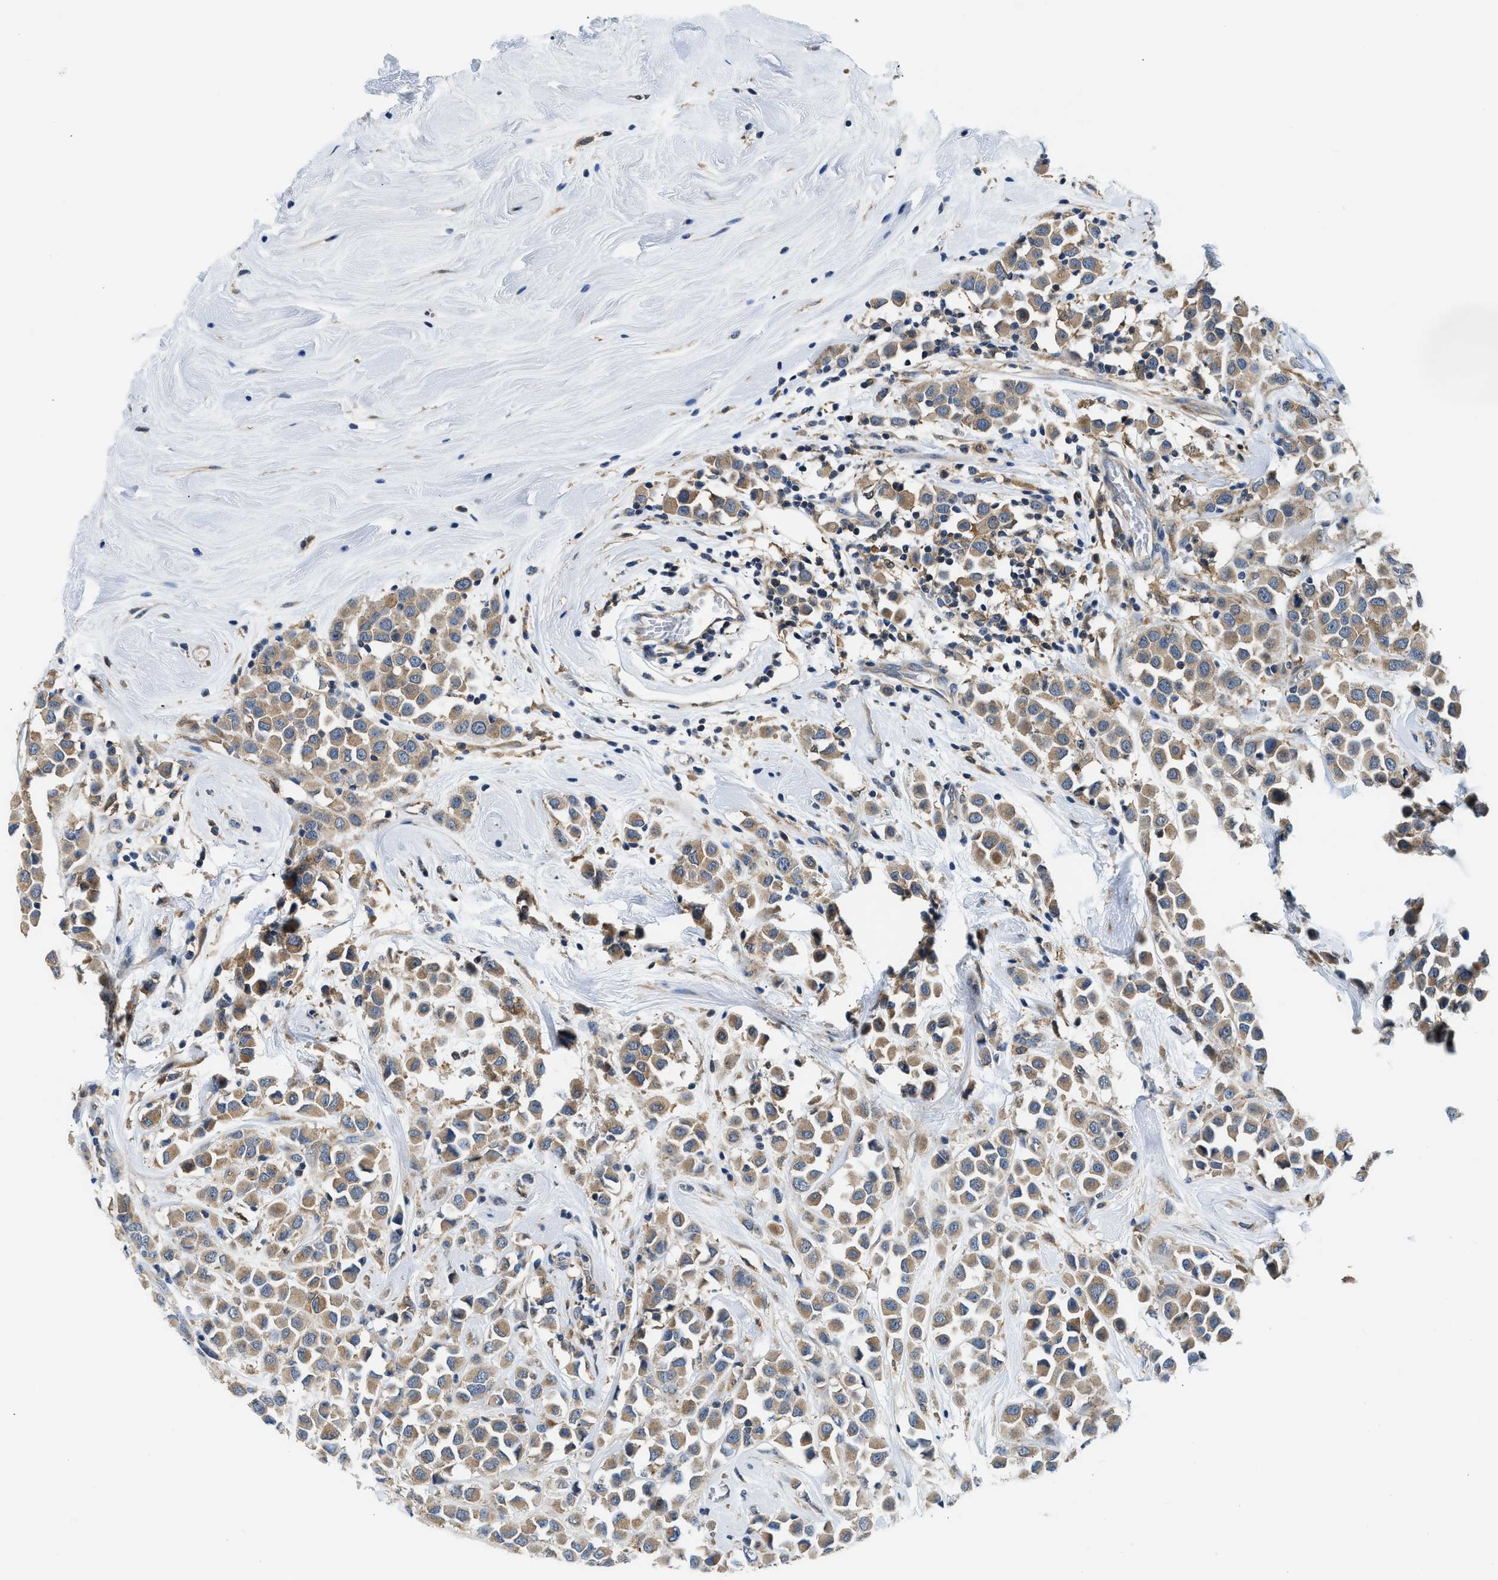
{"staining": {"intensity": "moderate", "quantity": ">75%", "location": "cytoplasmic/membranous"}, "tissue": "breast cancer", "cell_type": "Tumor cells", "image_type": "cancer", "snomed": [{"axis": "morphology", "description": "Duct carcinoma"}, {"axis": "topography", "description": "Breast"}], "caption": "Breast cancer (invasive ductal carcinoma) stained for a protein (brown) exhibits moderate cytoplasmic/membranous positive staining in about >75% of tumor cells.", "gene": "LPIN2", "patient": {"sex": "female", "age": 61}}